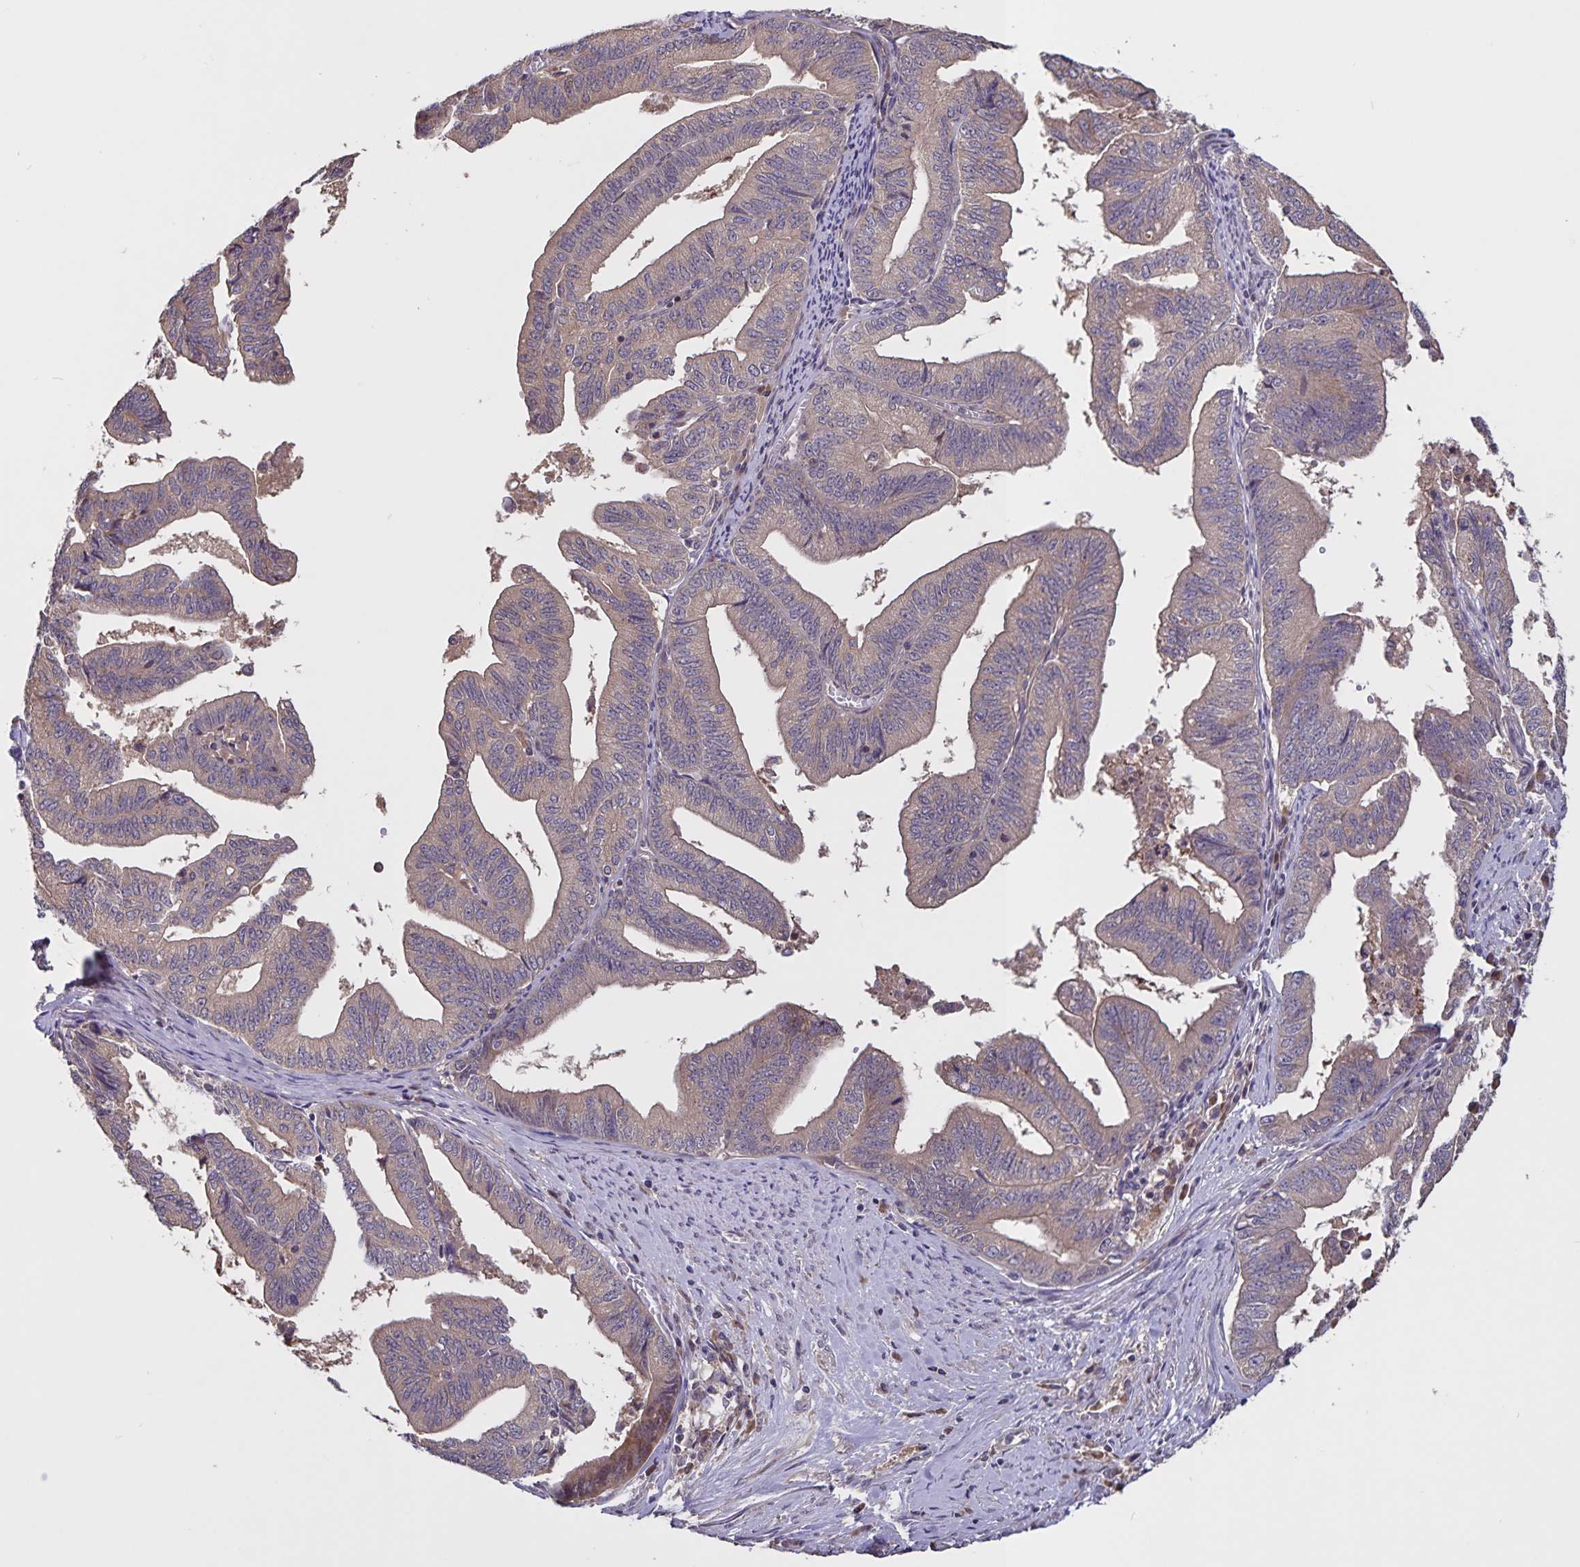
{"staining": {"intensity": "weak", "quantity": "25%-75%", "location": "cytoplasmic/membranous"}, "tissue": "endometrial cancer", "cell_type": "Tumor cells", "image_type": "cancer", "snomed": [{"axis": "morphology", "description": "Adenocarcinoma, NOS"}, {"axis": "topography", "description": "Endometrium"}], "caption": "Endometrial cancer was stained to show a protein in brown. There is low levels of weak cytoplasmic/membranous staining in approximately 25%-75% of tumor cells.", "gene": "FBXL16", "patient": {"sex": "female", "age": 65}}